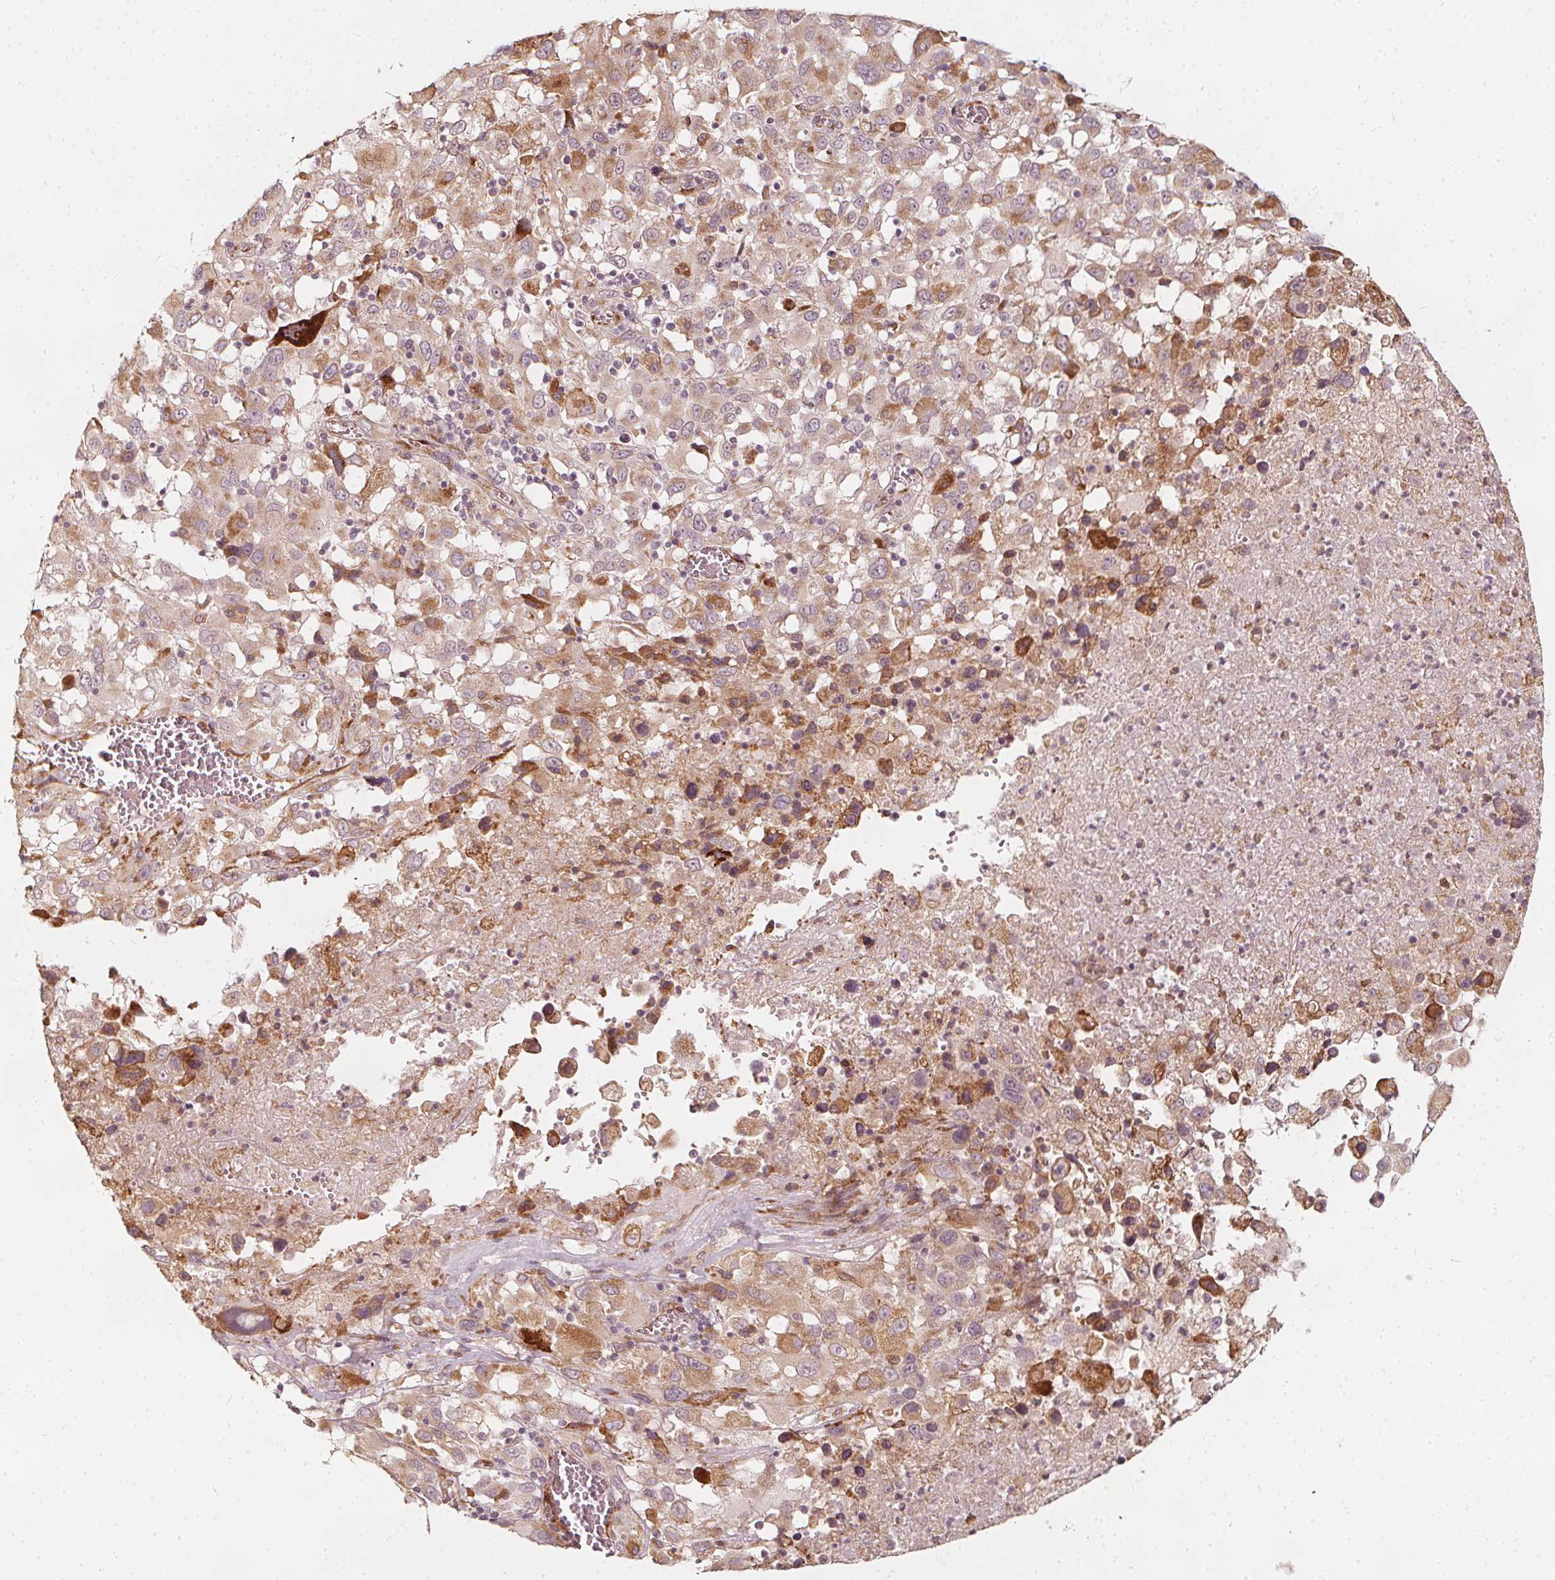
{"staining": {"intensity": "weak", "quantity": "<25%", "location": "cytoplasmic/membranous"}, "tissue": "melanoma", "cell_type": "Tumor cells", "image_type": "cancer", "snomed": [{"axis": "morphology", "description": "Malignant melanoma, Metastatic site"}, {"axis": "topography", "description": "Soft tissue"}], "caption": "DAB immunohistochemical staining of human malignant melanoma (metastatic site) displays no significant expression in tumor cells. (DAB (3,3'-diaminobenzidine) IHC, high magnification).", "gene": "NPC1L1", "patient": {"sex": "male", "age": 50}}